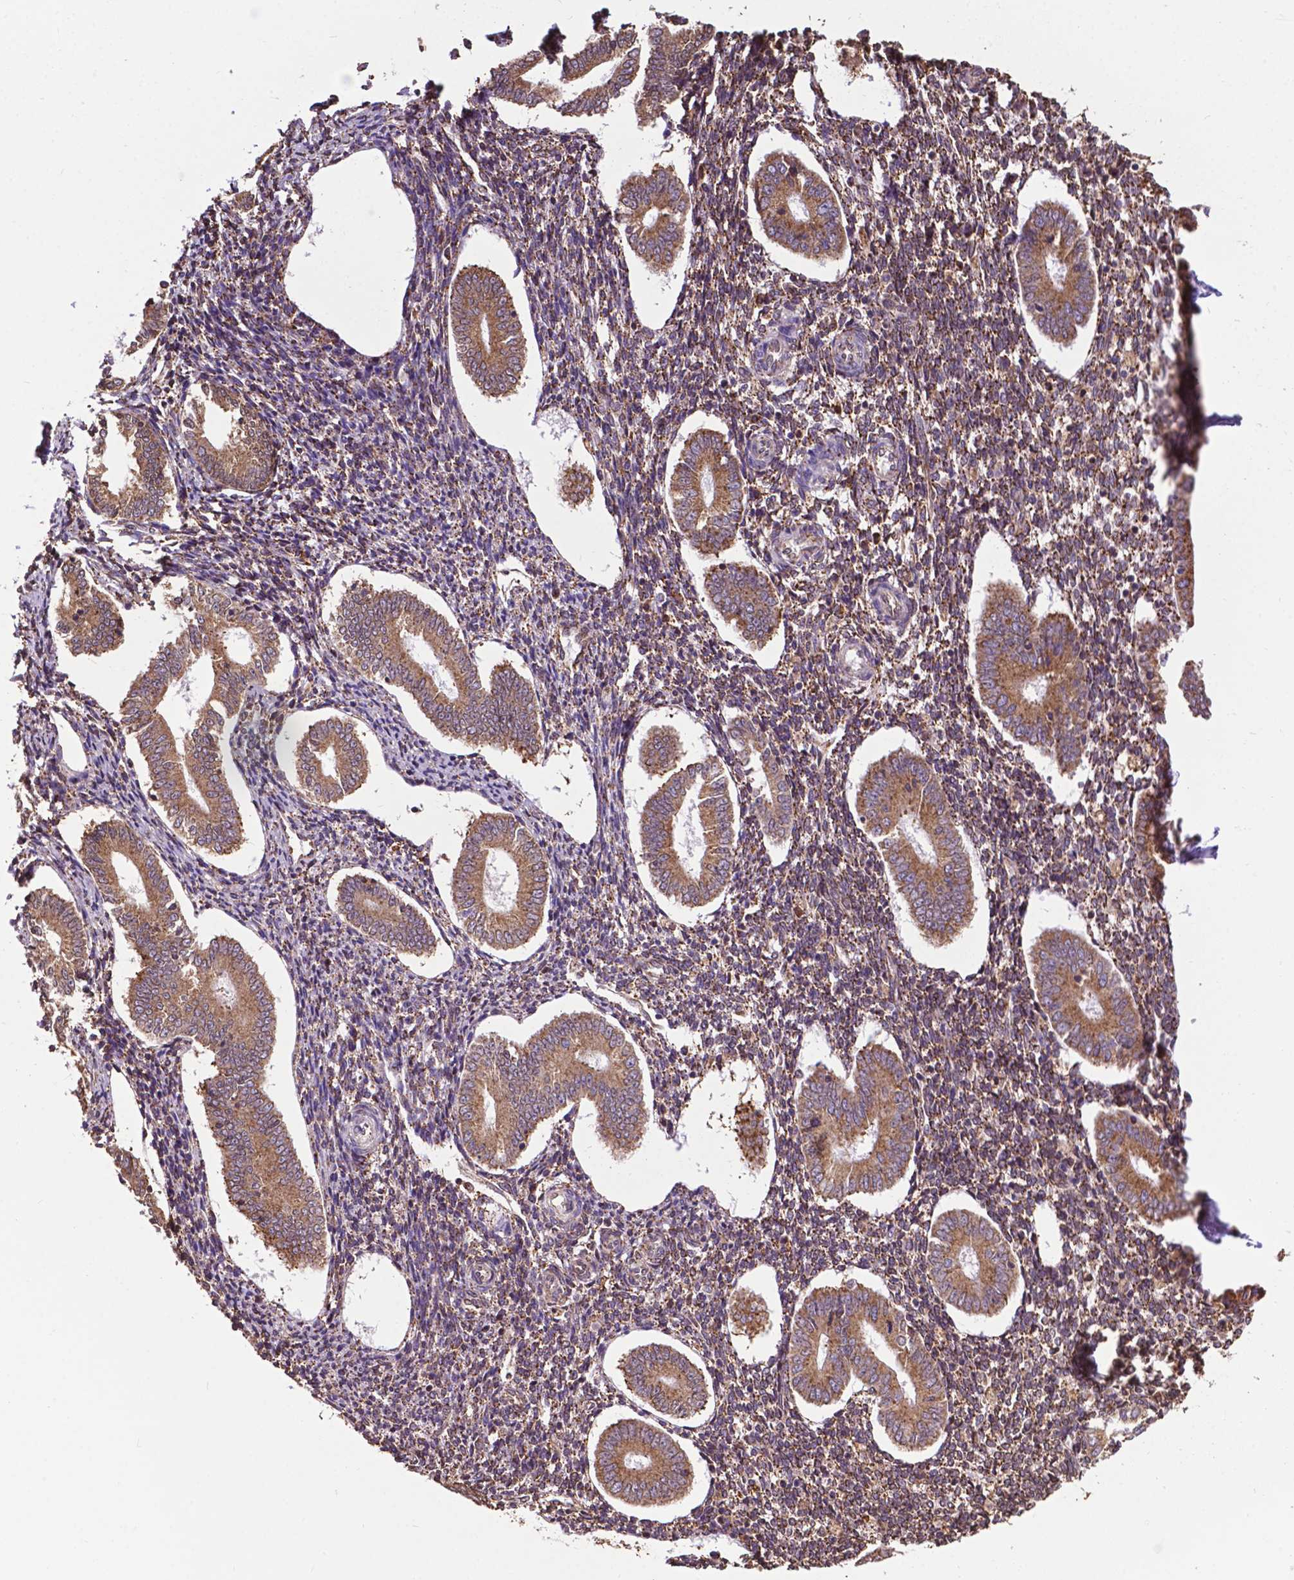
{"staining": {"intensity": "moderate", "quantity": "<25%", "location": "cytoplasmic/membranous"}, "tissue": "endometrium", "cell_type": "Cells in endometrial stroma", "image_type": "normal", "snomed": [{"axis": "morphology", "description": "Normal tissue, NOS"}, {"axis": "topography", "description": "Endometrium"}], "caption": "Protein expression analysis of benign endometrium displays moderate cytoplasmic/membranous staining in approximately <25% of cells in endometrial stroma.", "gene": "GANAB", "patient": {"sex": "female", "age": 40}}